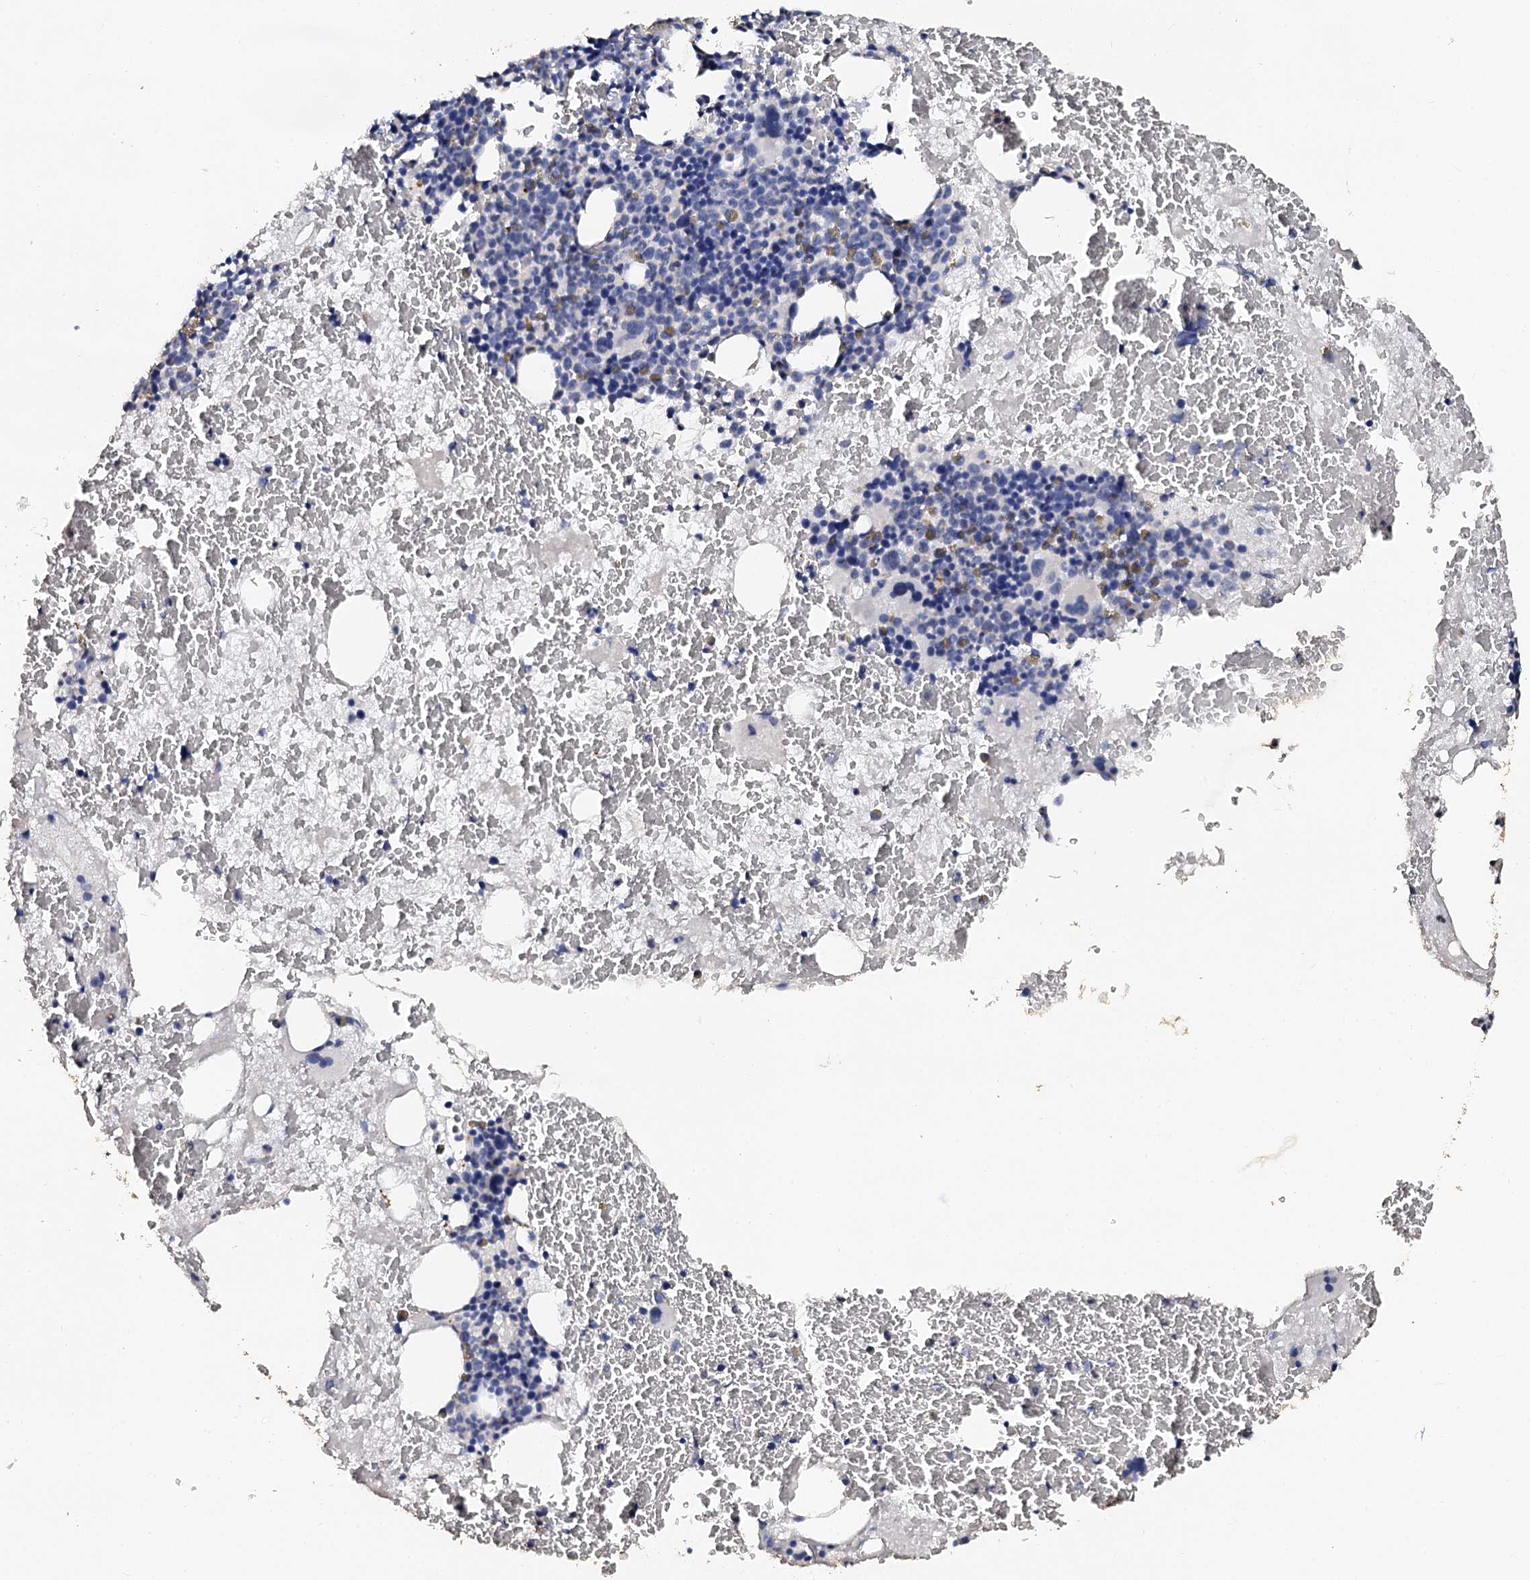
{"staining": {"intensity": "weak", "quantity": "<25%", "location": "cytoplasmic/membranous"}, "tissue": "bone marrow", "cell_type": "Hematopoietic cells", "image_type": "normal", "snomed": [{"axis": "morphology", "description": "Normal tissue, NOS"}, {"axis": "topography", "description": "Bone marrow"}], "caption": "An immunohistochemistry image of unremarkable bone marrow is shown. There is no staining in hematopoietic cells of bone marrow. The staining was performed using DAB (3,3'-diaminobenzidine) to visualize the protein expression in brown, while the nuclei were stained in blue with hematoxylin (Magnification: 20x).", "gene": "VPS36", "patient": {"sex": "male", "age": 89}}